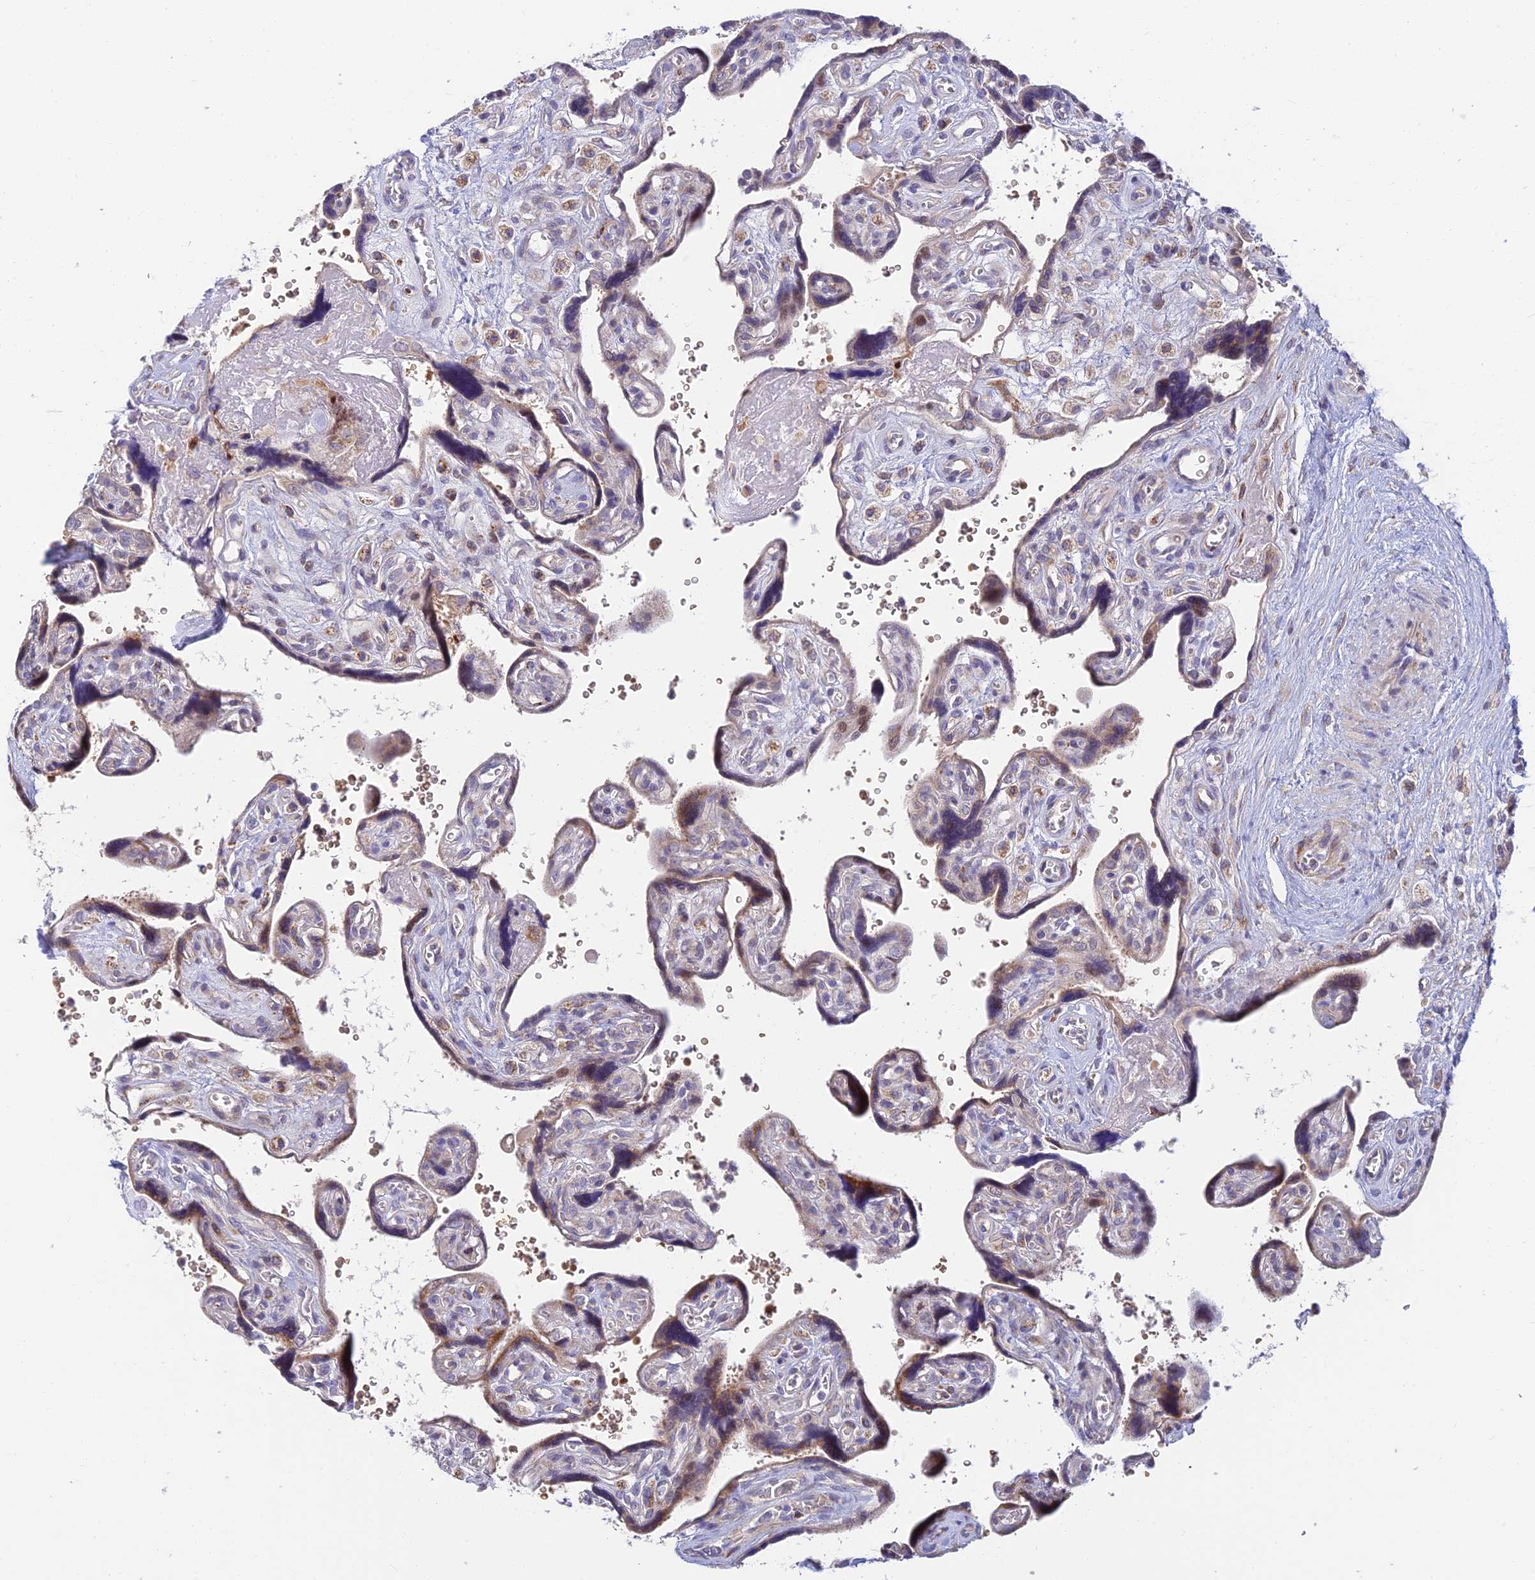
{"staining": {"intensity": "moderate", "quantity": "25%-75%", "location": "cytoplasmic/membranous"}, "tissue": "placenta", "cell_type": "Trophoblastic cells", "image_type": "normal", "snomed": [{"axis": "morphology", "description": "Normal tissue, NOS"}, {"axis": "topography", "description": "Placenta"}], "caption": "Immunohistochemical staining of benign placenta displays medium levels of moderate cytoplasmic/membranous expression in about 25%-75% of trophoblastic cells. The protein is shown in brown color, while the nuclei are stained blue.", "gene": "UFSP2", "patient": {"sex": "female", "age": 39}}